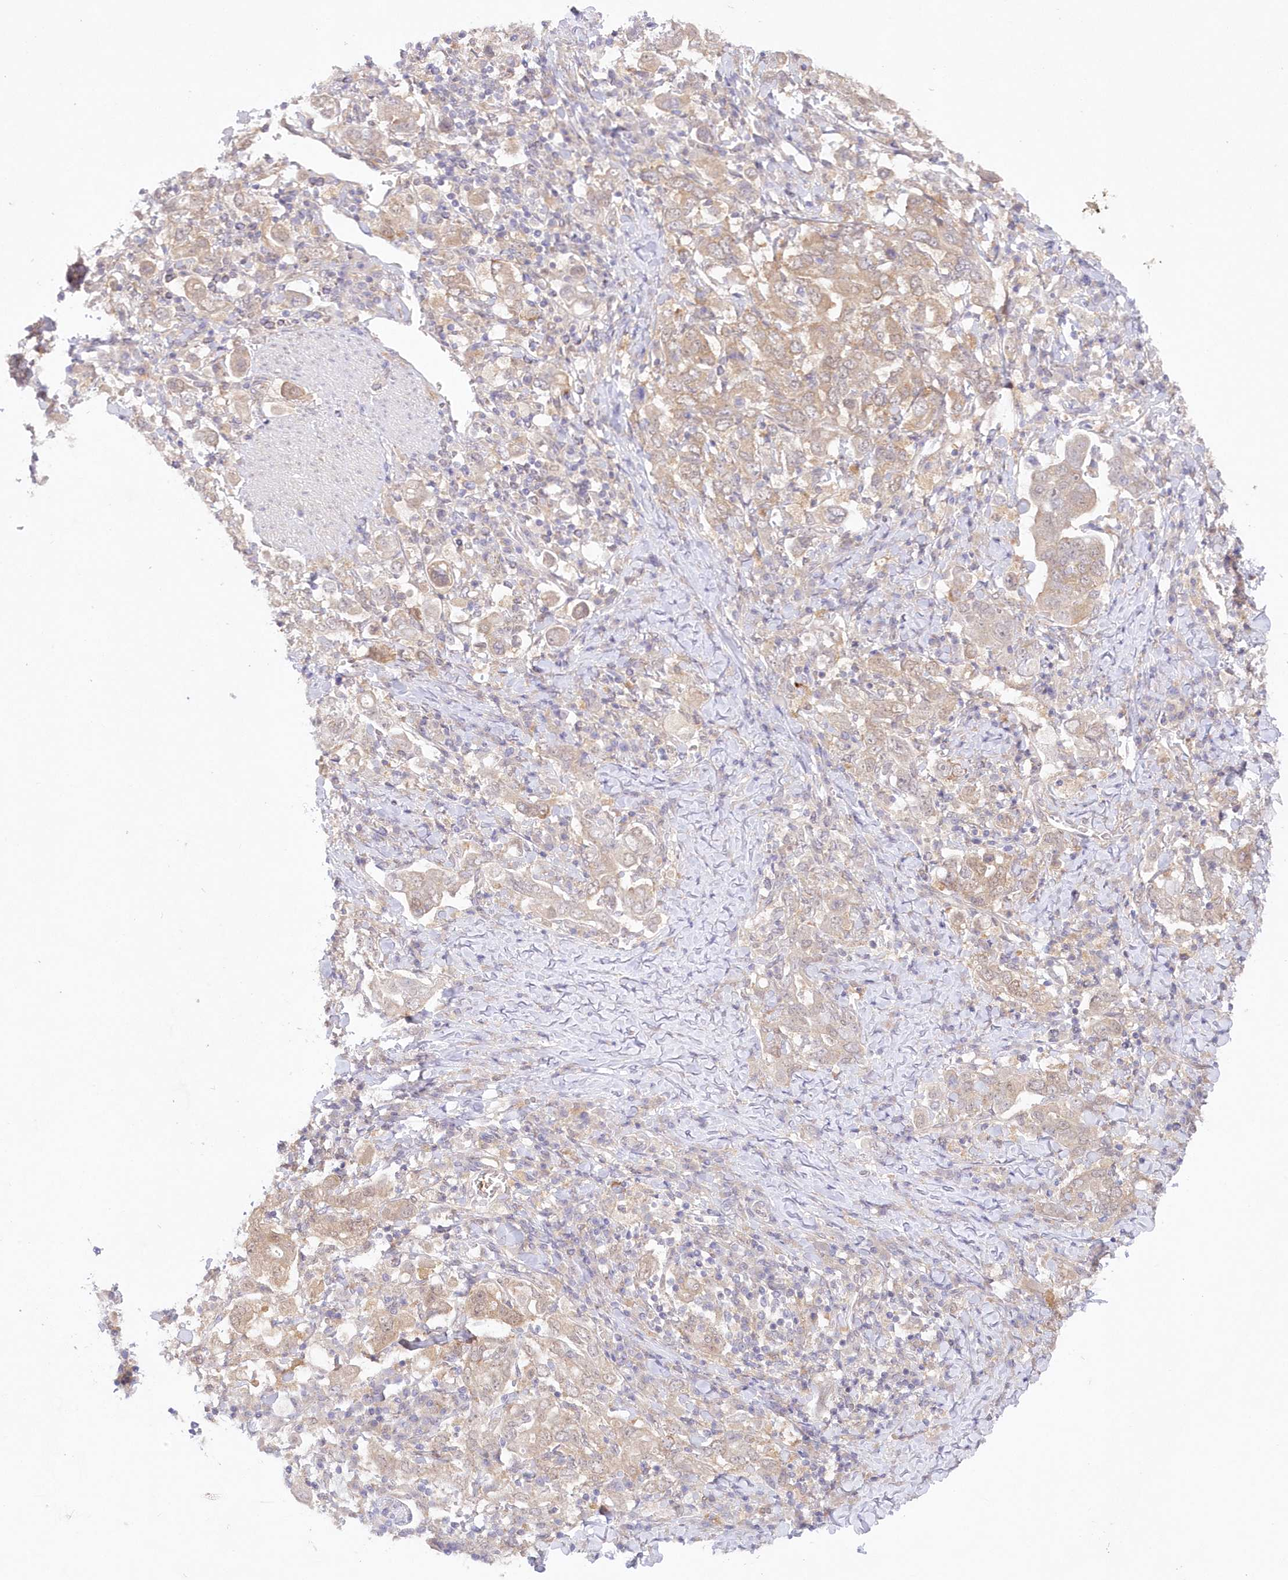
{"staining": {"intensity": "weak", "quantity": "<25%", "location": "cytoplasmic/membranous"}, "tissue": "stomach cancer", "cell_type": "Tumor cells", "image_type": "cancer", "snomed": [{"axis": "morphology", "description": "Adenocarcinoma, NOS"}, {"axis": "topography", "description": "Stomach, upper"}], "caption": "Immunohistochemistry (IHC) image of stomach adenocarcinoma stained for a protein (brown), which shows no expression in tumor cells.", "gene": "RNPEP", "patient": {"sex": "male", "age": 62}}